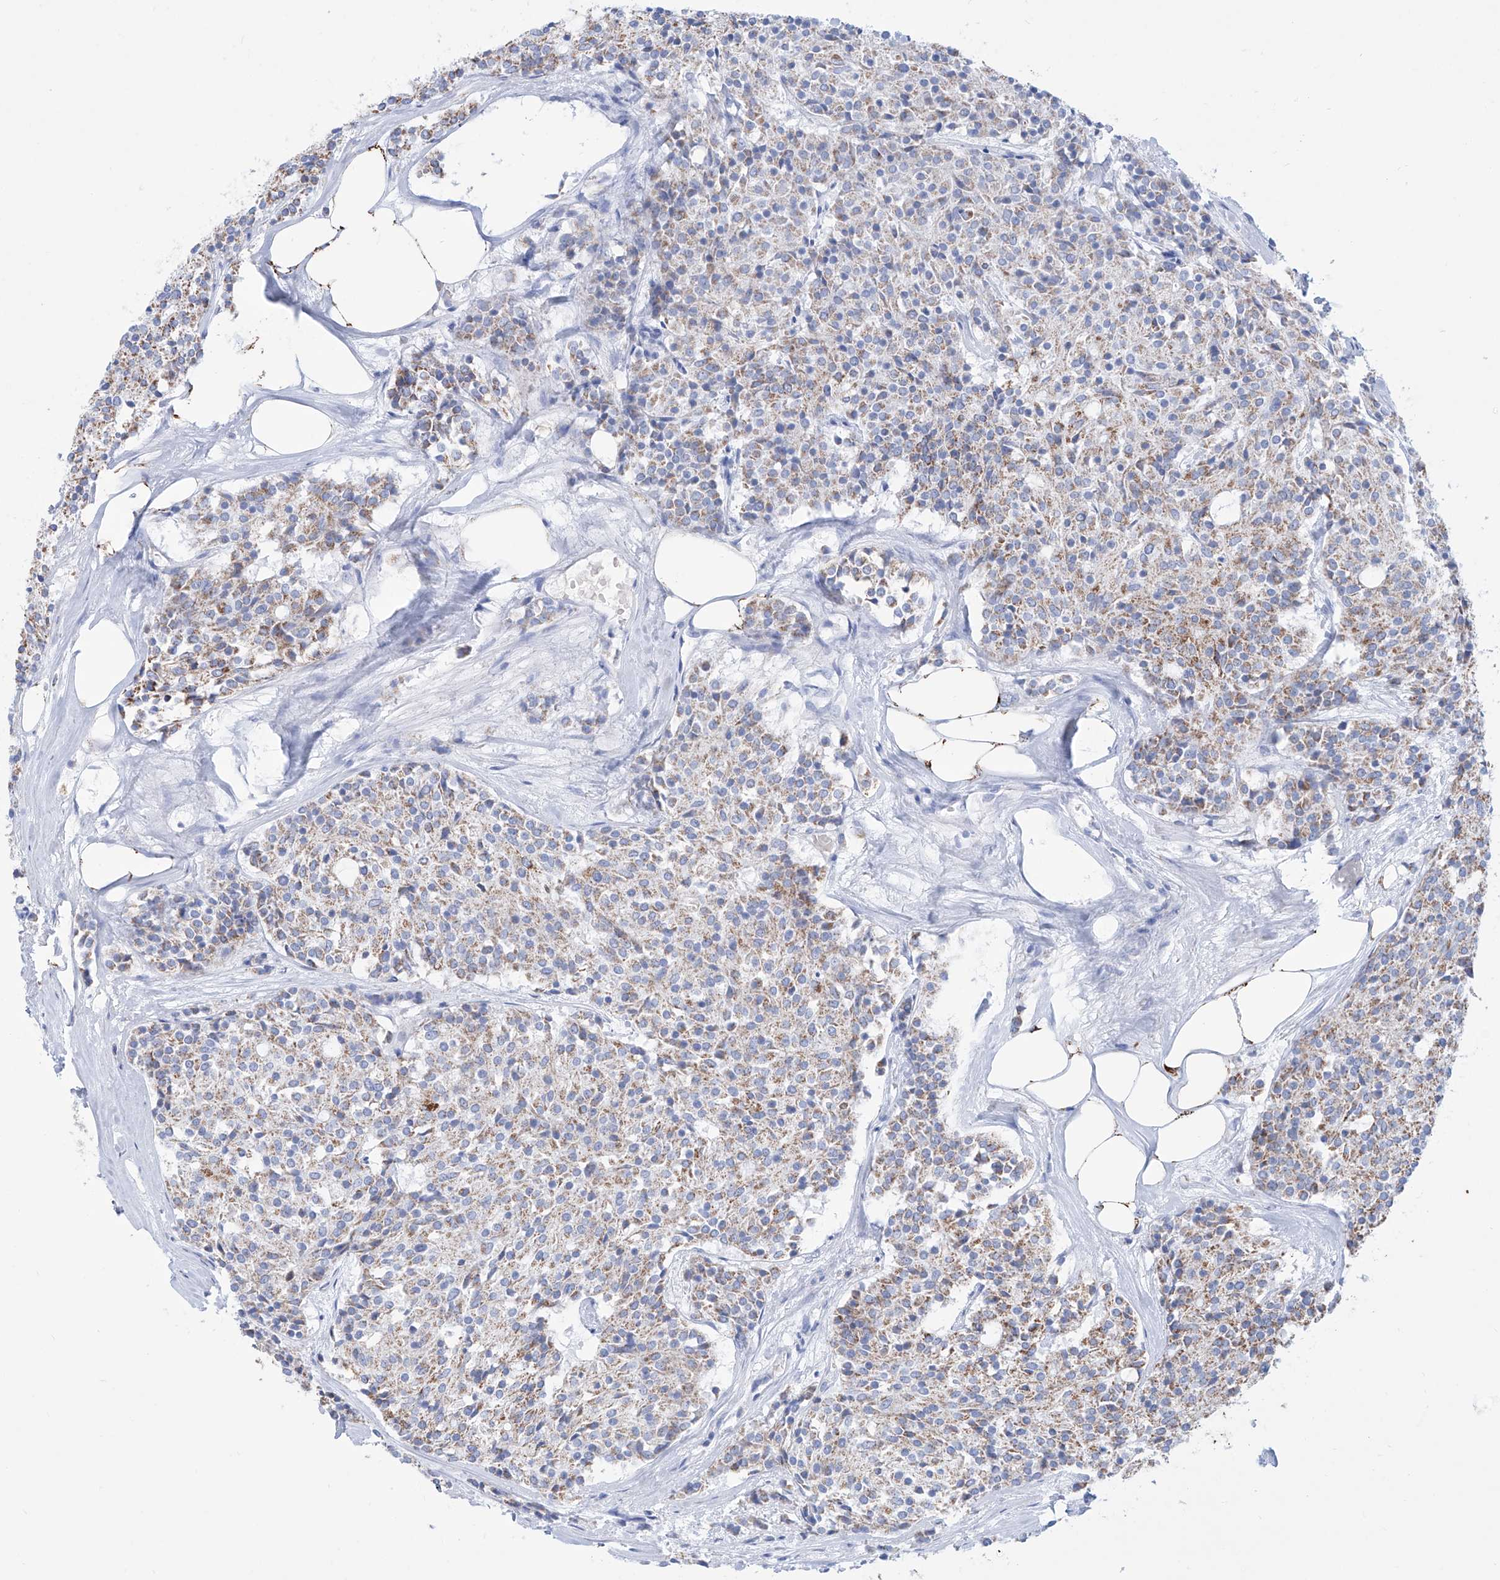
{"staining": {"intensity": "weak", "quantity": ">75%", "location": "cytoplasmic/membranous"}, "tissue": "carcinoid", "cell_type": "Tumor cells", "image_type": "cancer", "snomed": [{"axis": "morphology", "description": "Carcinoid, malignant, NOS"}, {"axis": "topography", "description": "Pancreas"}], "caption": "This is an image of IHC staining of malignant carcinoid, which shows weak positivity in the cytoplasmic/membranous of tumor cells.", "gene": "ALDH6A1", "patient": {"sex": "female", "age": 54}}